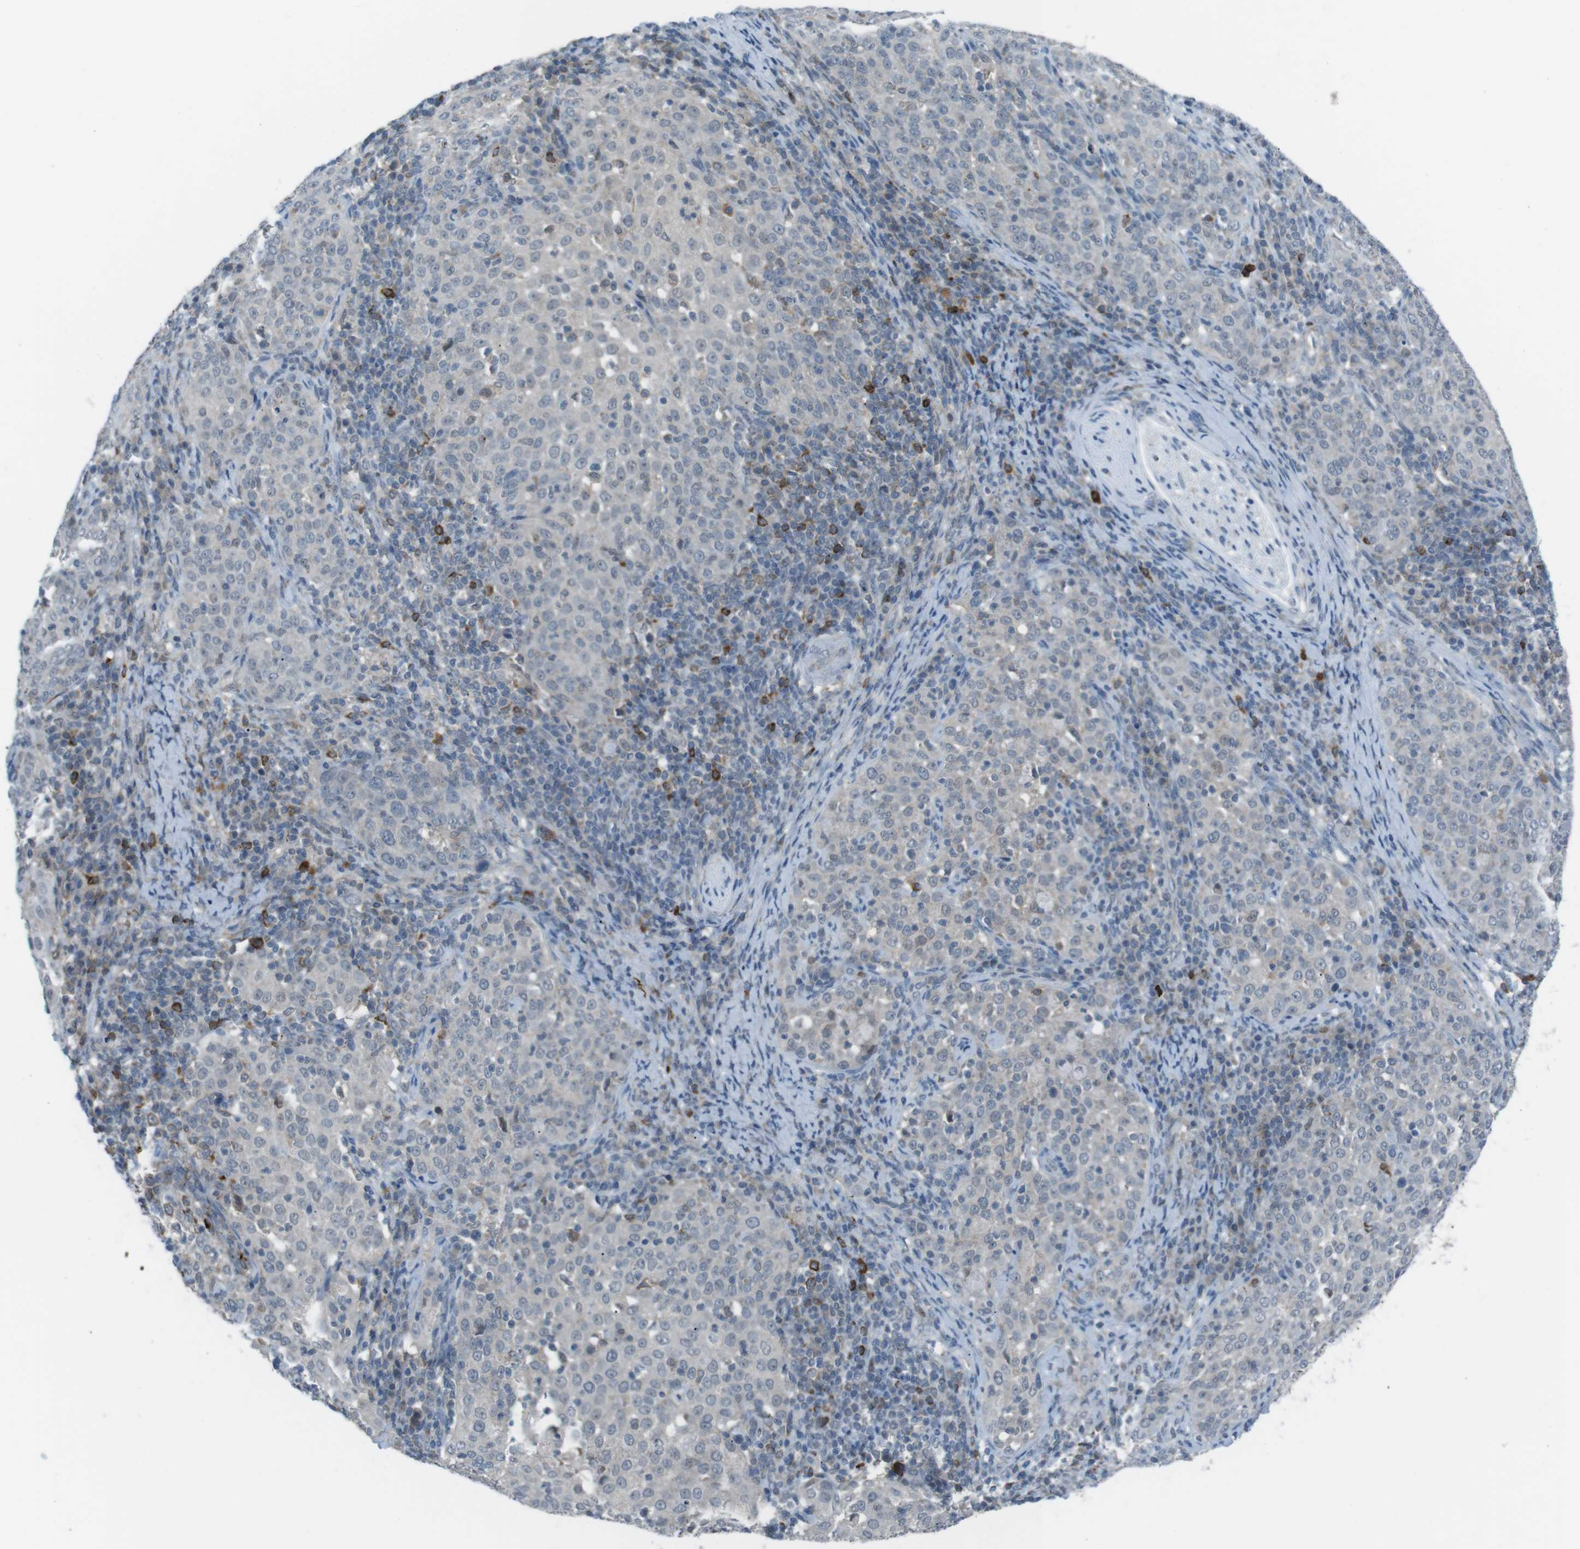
{"staining": {"intensity": "negative", "quantity": "none", "location": "none"}, "tissue": "cervical cancer", "cell_type": "Tumor cells", "image_type": "cancer", "snomed": [{"axis": "morphology", "description": "Squamous cell carcinoma, NOS"}, {"axis": "topography", "description": "Cervix"}], "caption": "This is an immunohistochemistry micrograph of cervical cancer (squamous cell carcinoma). There is no positivity in tumor cells.", "gene": "FCRLA", "patient": {"sex": "female", "age": 51}}